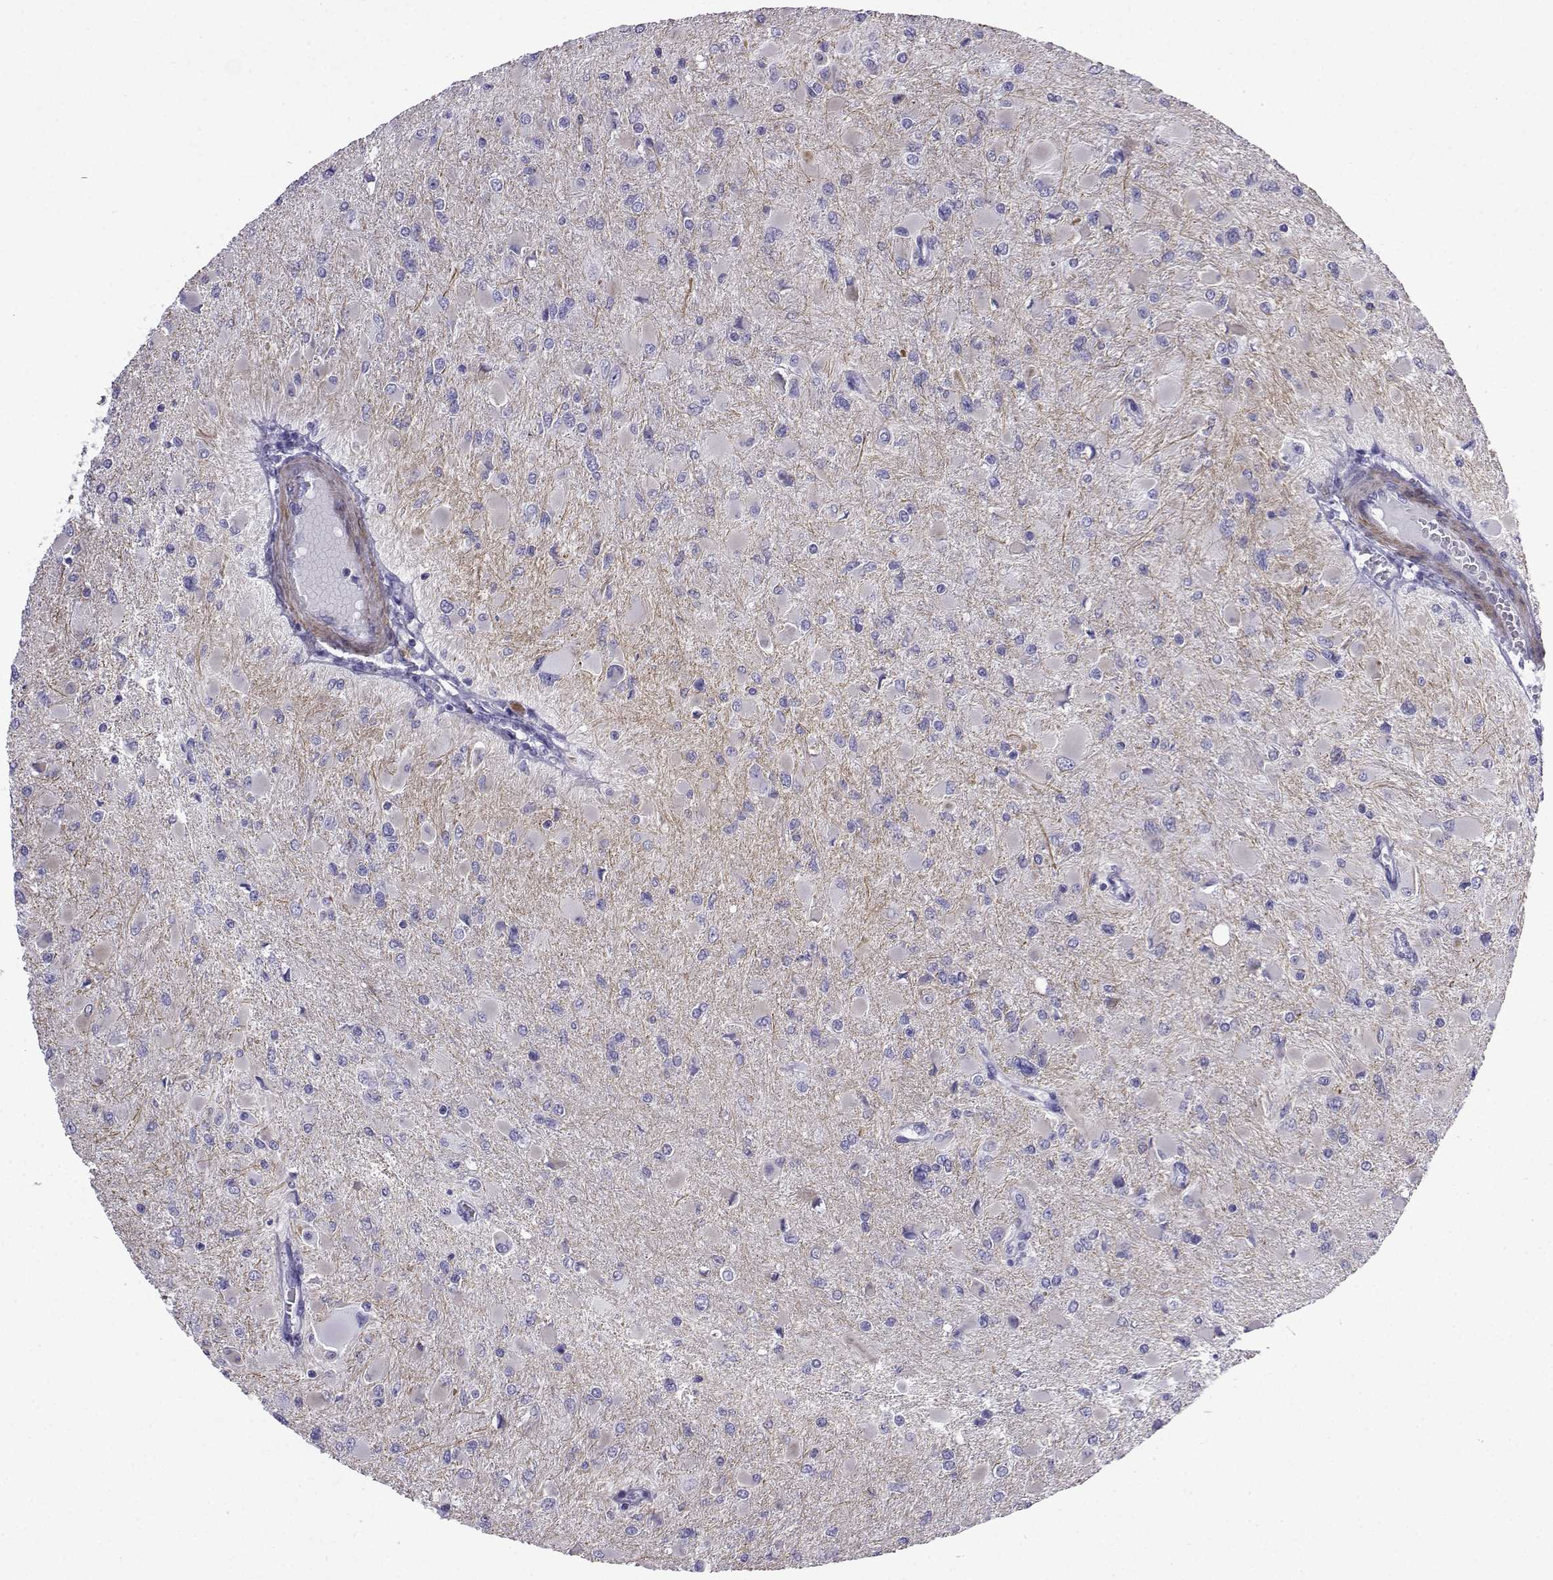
{"staining": {"intensity": "negative", "quantity": "none", "location": "none"}, "tissue": "glioma", "cell_type": "Tumor cells", "image_type": "cancer", "snomed": [{"axis": "morphology", "description": "Glioma, malignant, High grade"}, {"axis": "topography", "description": "Cerebral cortex"}], "caption": "Tumor cells are negative for protein expression in human malignant glioma (high-grade). (DAB (3,3'-diaminobenzidine) immunohistochemistry (IHC), high magnification).", "gene": "KCNF1", "patient": {"sex": "female", "age": 36}}